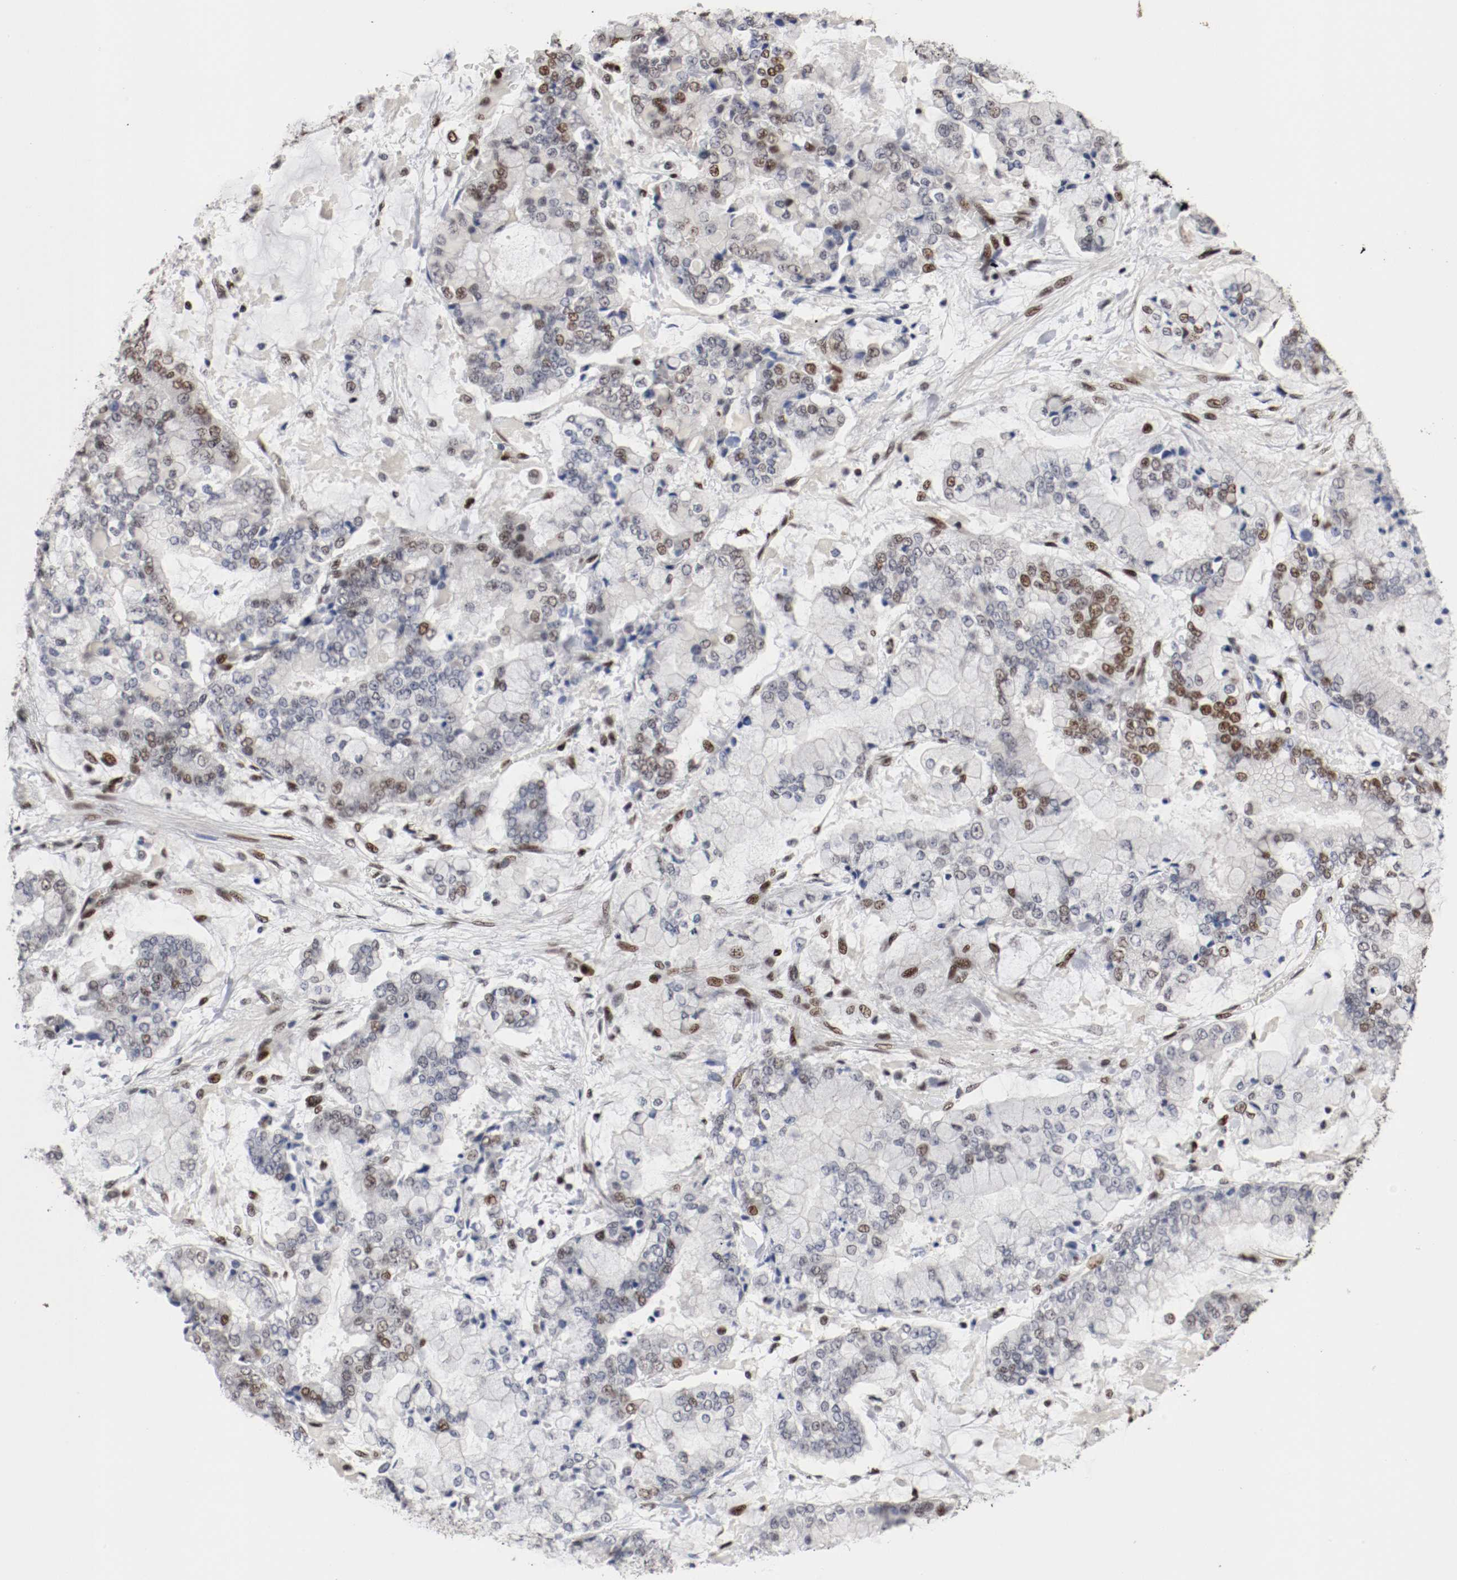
{"staining": {"intensity": "moderate", "quantity": "25%-75%", "location": "nuclear"}, "tissue": "stomach cancer", "cell_type": "Tumor cells", "image_type": "cancer", "snomed": [{"axis": "morphology", "description": "Normal tissue, NOS"}, {"axis": "morphology", "description": "Adenocarcinoma, NOS"}, {"axis": "topography", "description": "Stomach, upper"}, {"axis": "topography", "description": "Stomach"}], "caption": "This is a histology image of immunohistochemistry staining of stomach adenocarcinoma, which shows moderate staining in the nuclear of tumor cells.", "gene": "MEF2D", "patient": {"sex": "male", "age": 76}}